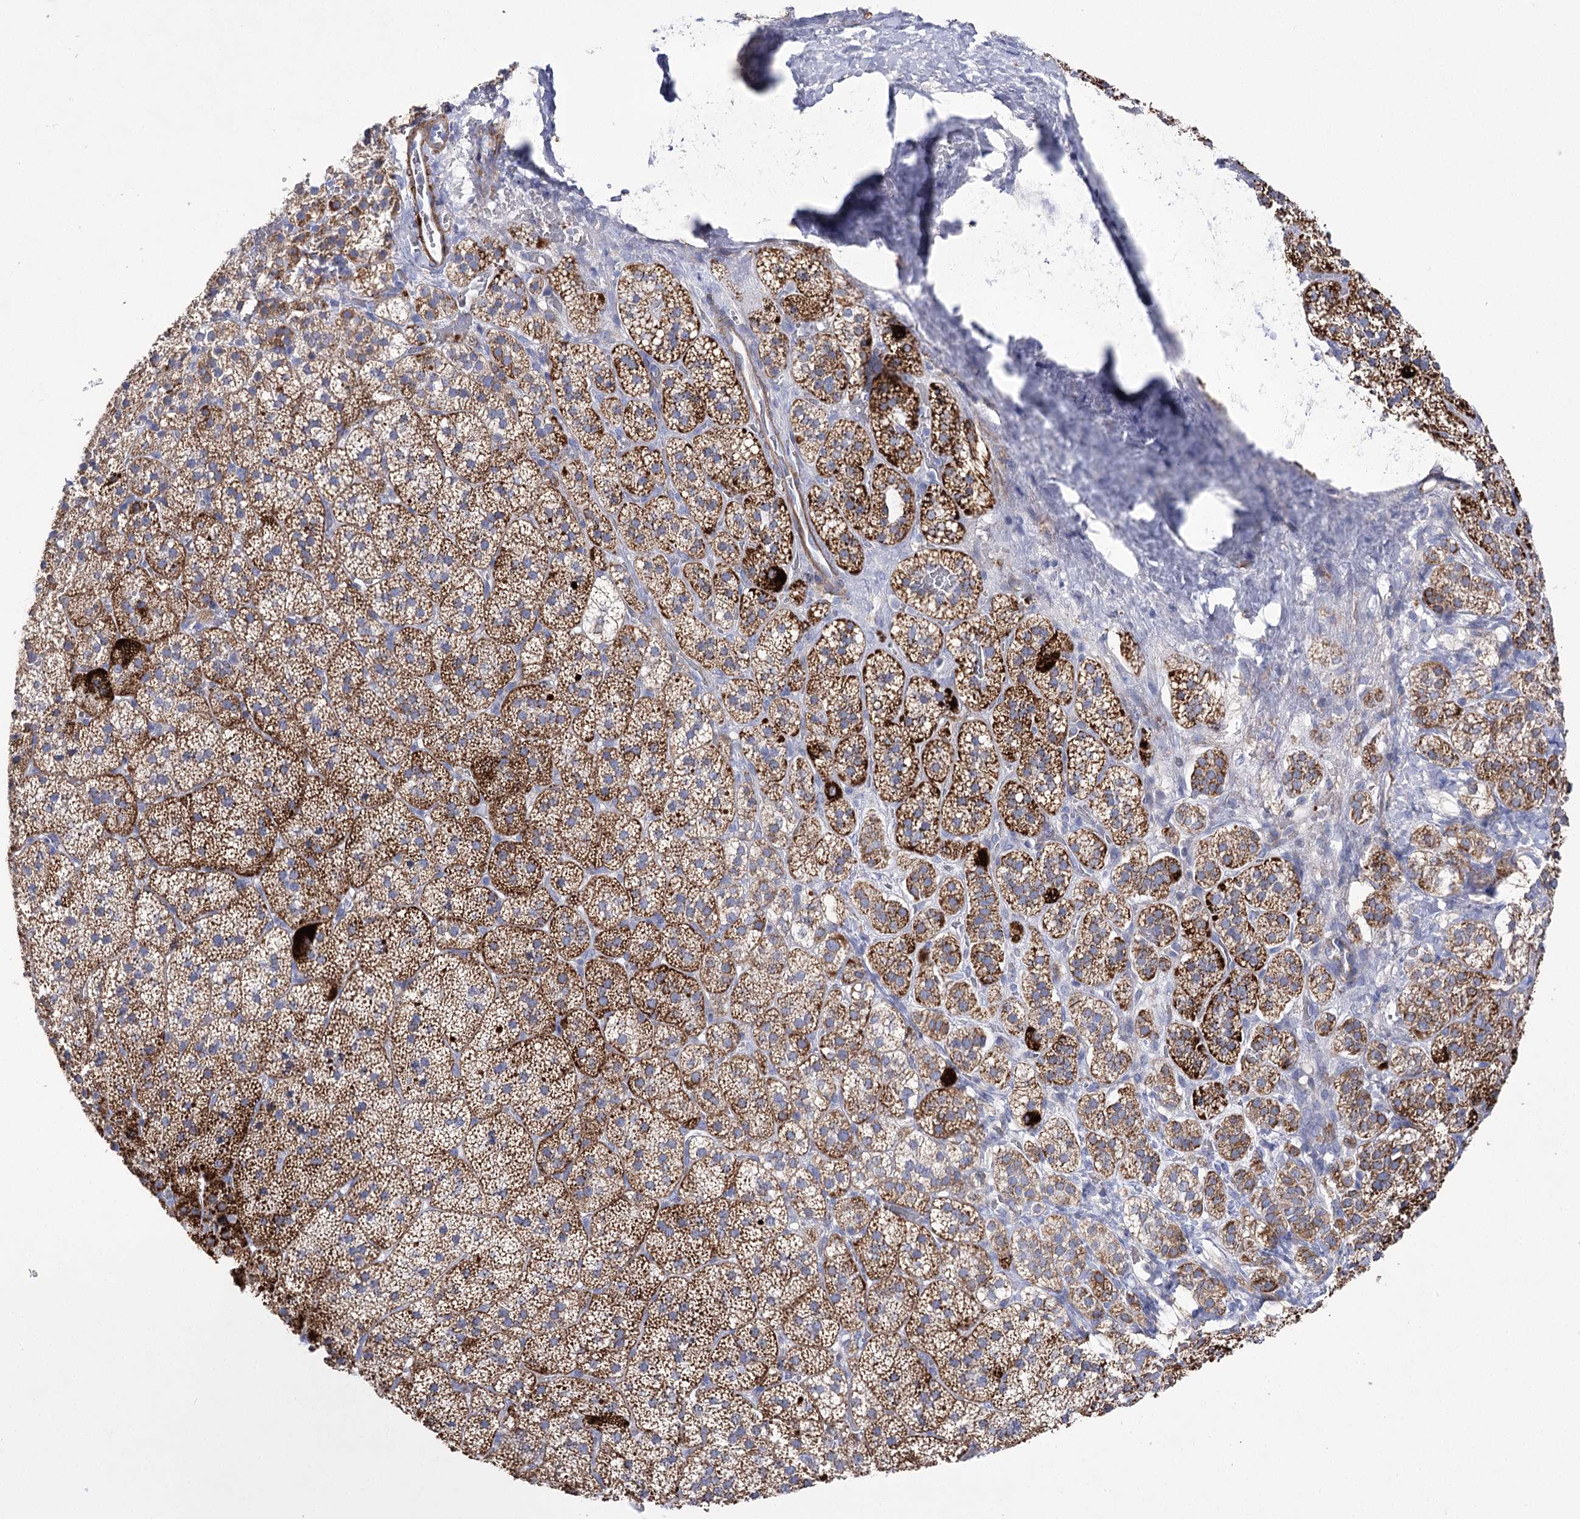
{"staining": {"intensity": "strong", "quantity": "25%-75%", "location": "cytoplasmic/membranous"}, "tissue": "adrenal gland", "cell_type": "Glandular cells", "image_type": "normal", "snomed": [{"axis": "morphology", "description": "Normal tissue, NOS"}, {"axis": "topography", "description": "Adrenal gland"}], "caption": "High-magnification brightfield microscopy of benign adrenal gland stained with DAB (brown) and counterstained with hematoxylin (blue). glandular cells exhibit strong cytoplasmic/membranous staining is seen in approximately25%-75% of cells.", "gene": "COX15", "patient": {"sex": "female", "age": 44}}